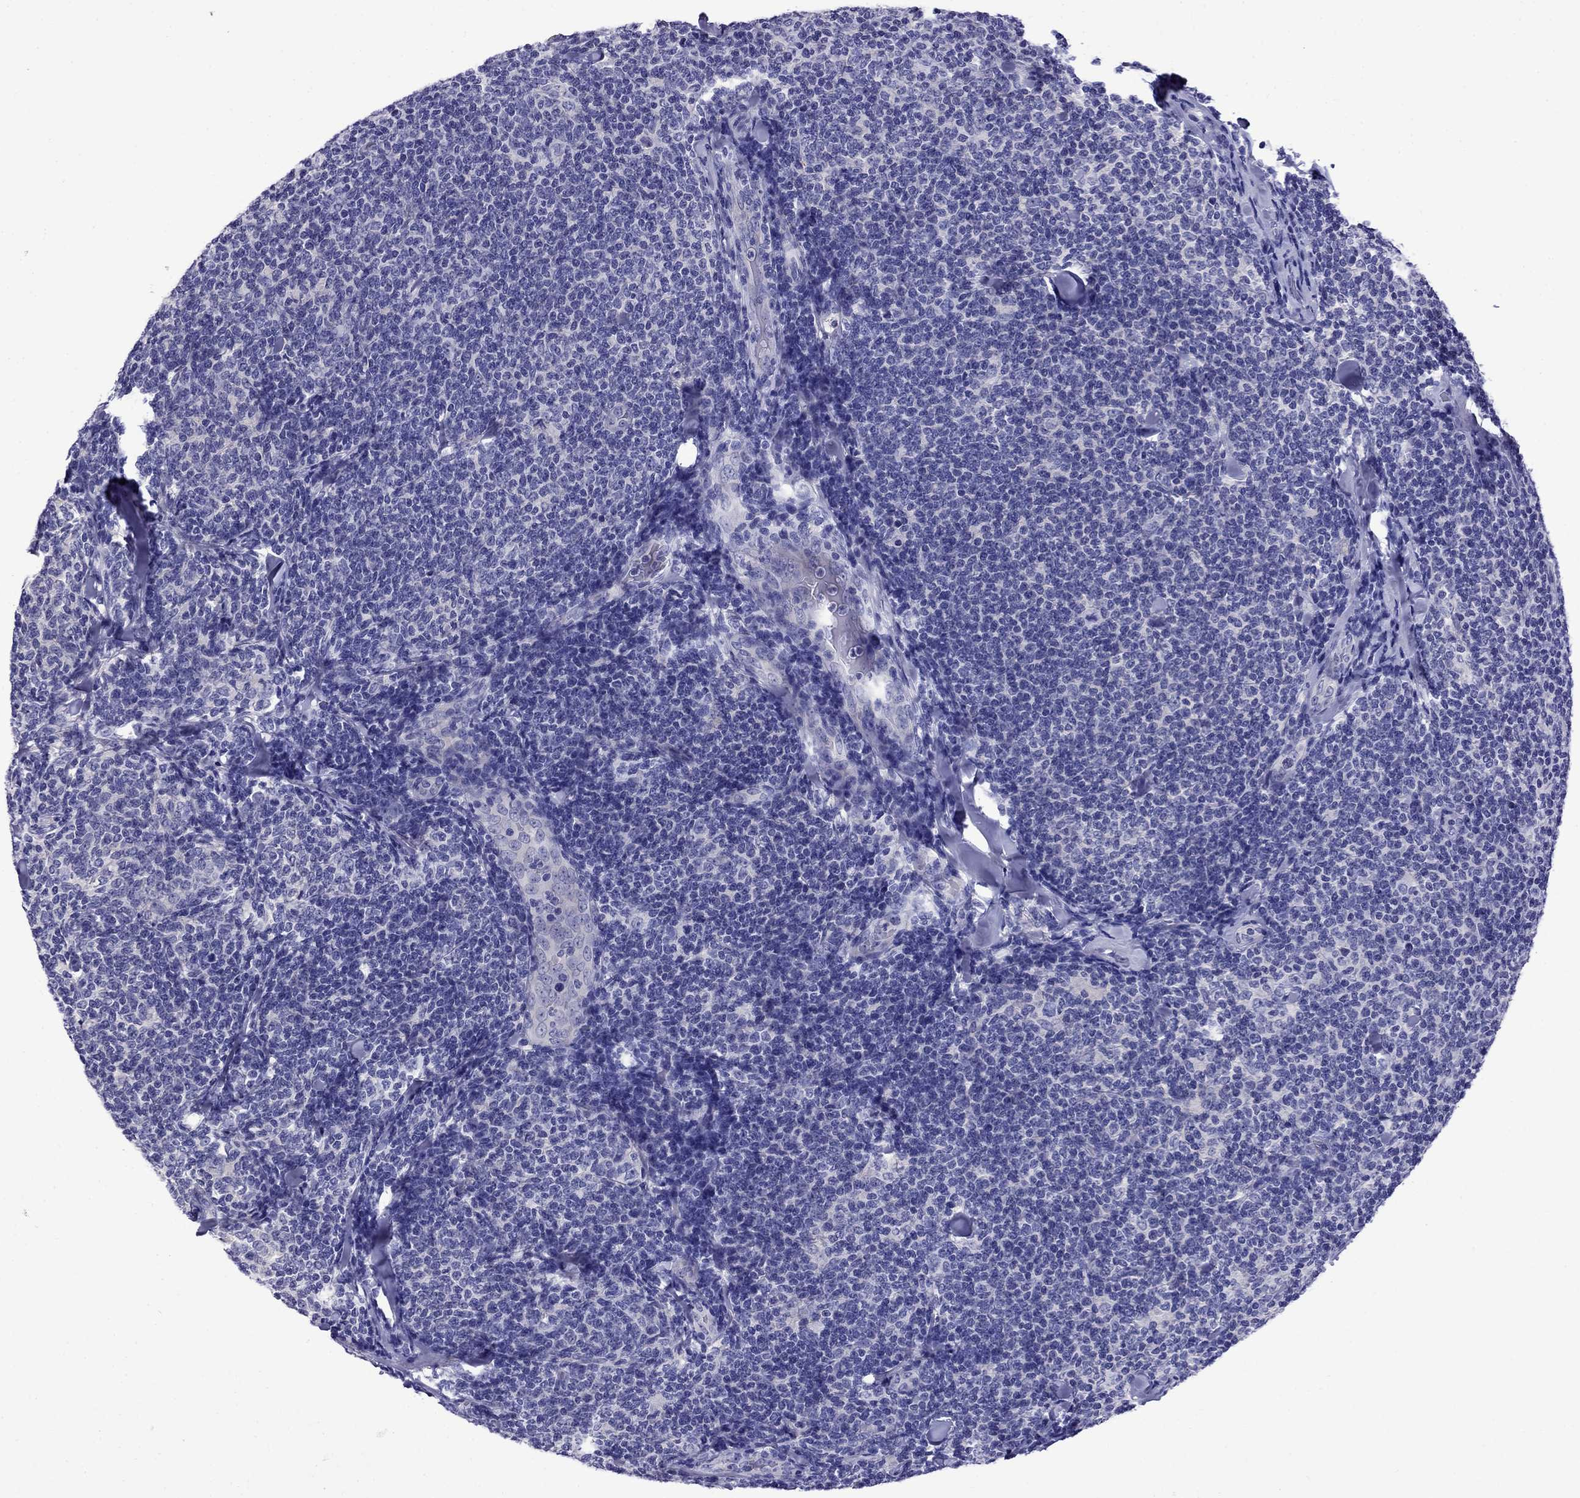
{"staining": {"intensity": "negative", "quantity": "none", "location": "none"}, "tissue": "lymphoma", "cell_type": "Tumor cells", "image_type": "cancer", "snomed": [{"axis": "morphology", "description": "Malignant lymphoma, non-Hodgkin's type, Low grade"}, {"axis": "topography", "description": "Lymph node"}], "caption": "Immunohistochemistry of low-grade malignant lymphoma, non-Hodgkin's type reveals no positivity in tumor cells.", "gene": "SCG2", "patient": {"sex": "female", "age": 56}}